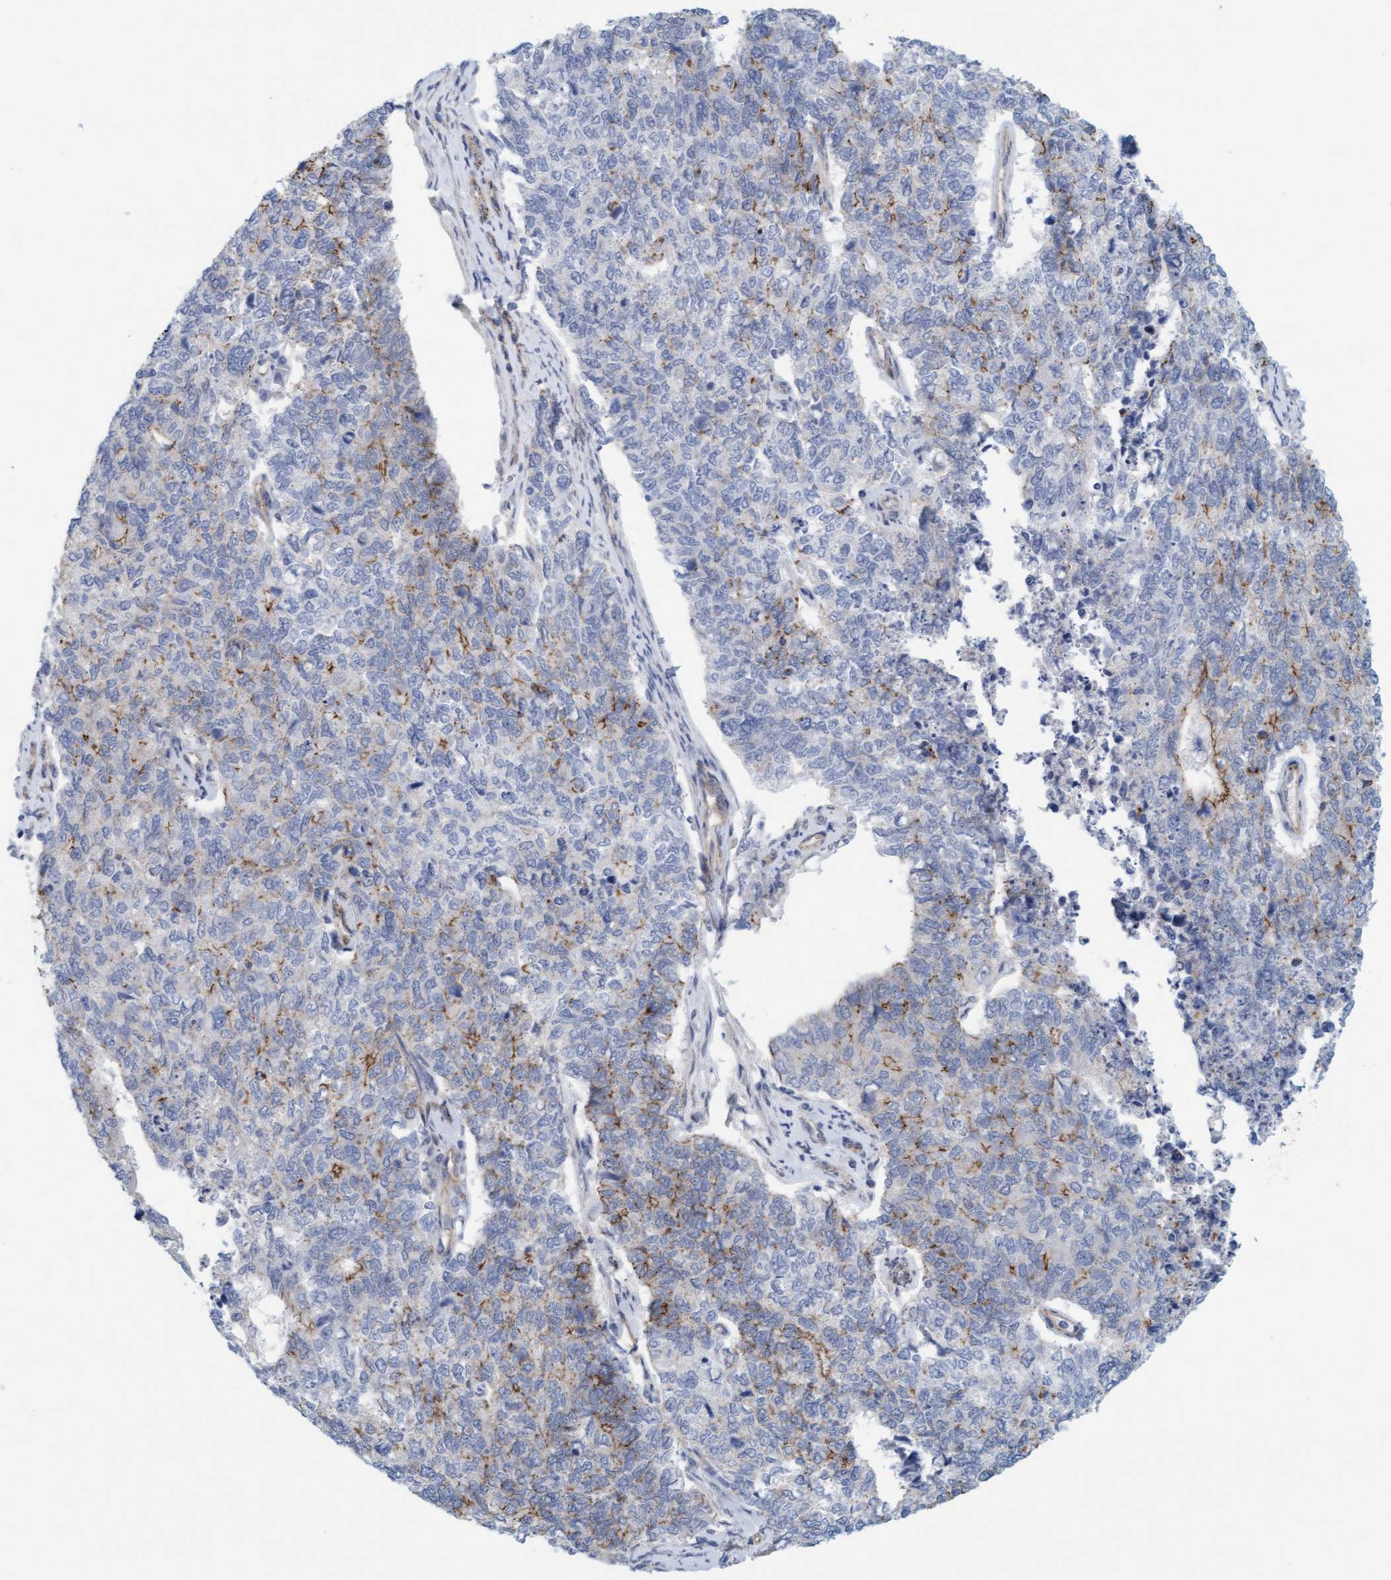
{"staining": {"intensity": "weak", "quantity": "<25%", "location": "cytoplasmic/membranous"}, "tissue": "cervical cancer", "cell_type": "Tumor cells", "image_type": "cancer", "snomed": [{"axis": "morphology", "description": "Squamous cell carcinoma, NOS"}, {"axis": "topography", "description": "Cervix"}], "caption": "Human cervical cancer stained for a protein using immunohistochemistry reveals no staining in tumor cells.", "gene": "KRBA2", "patient": {"sex": "female", "age": 63}}